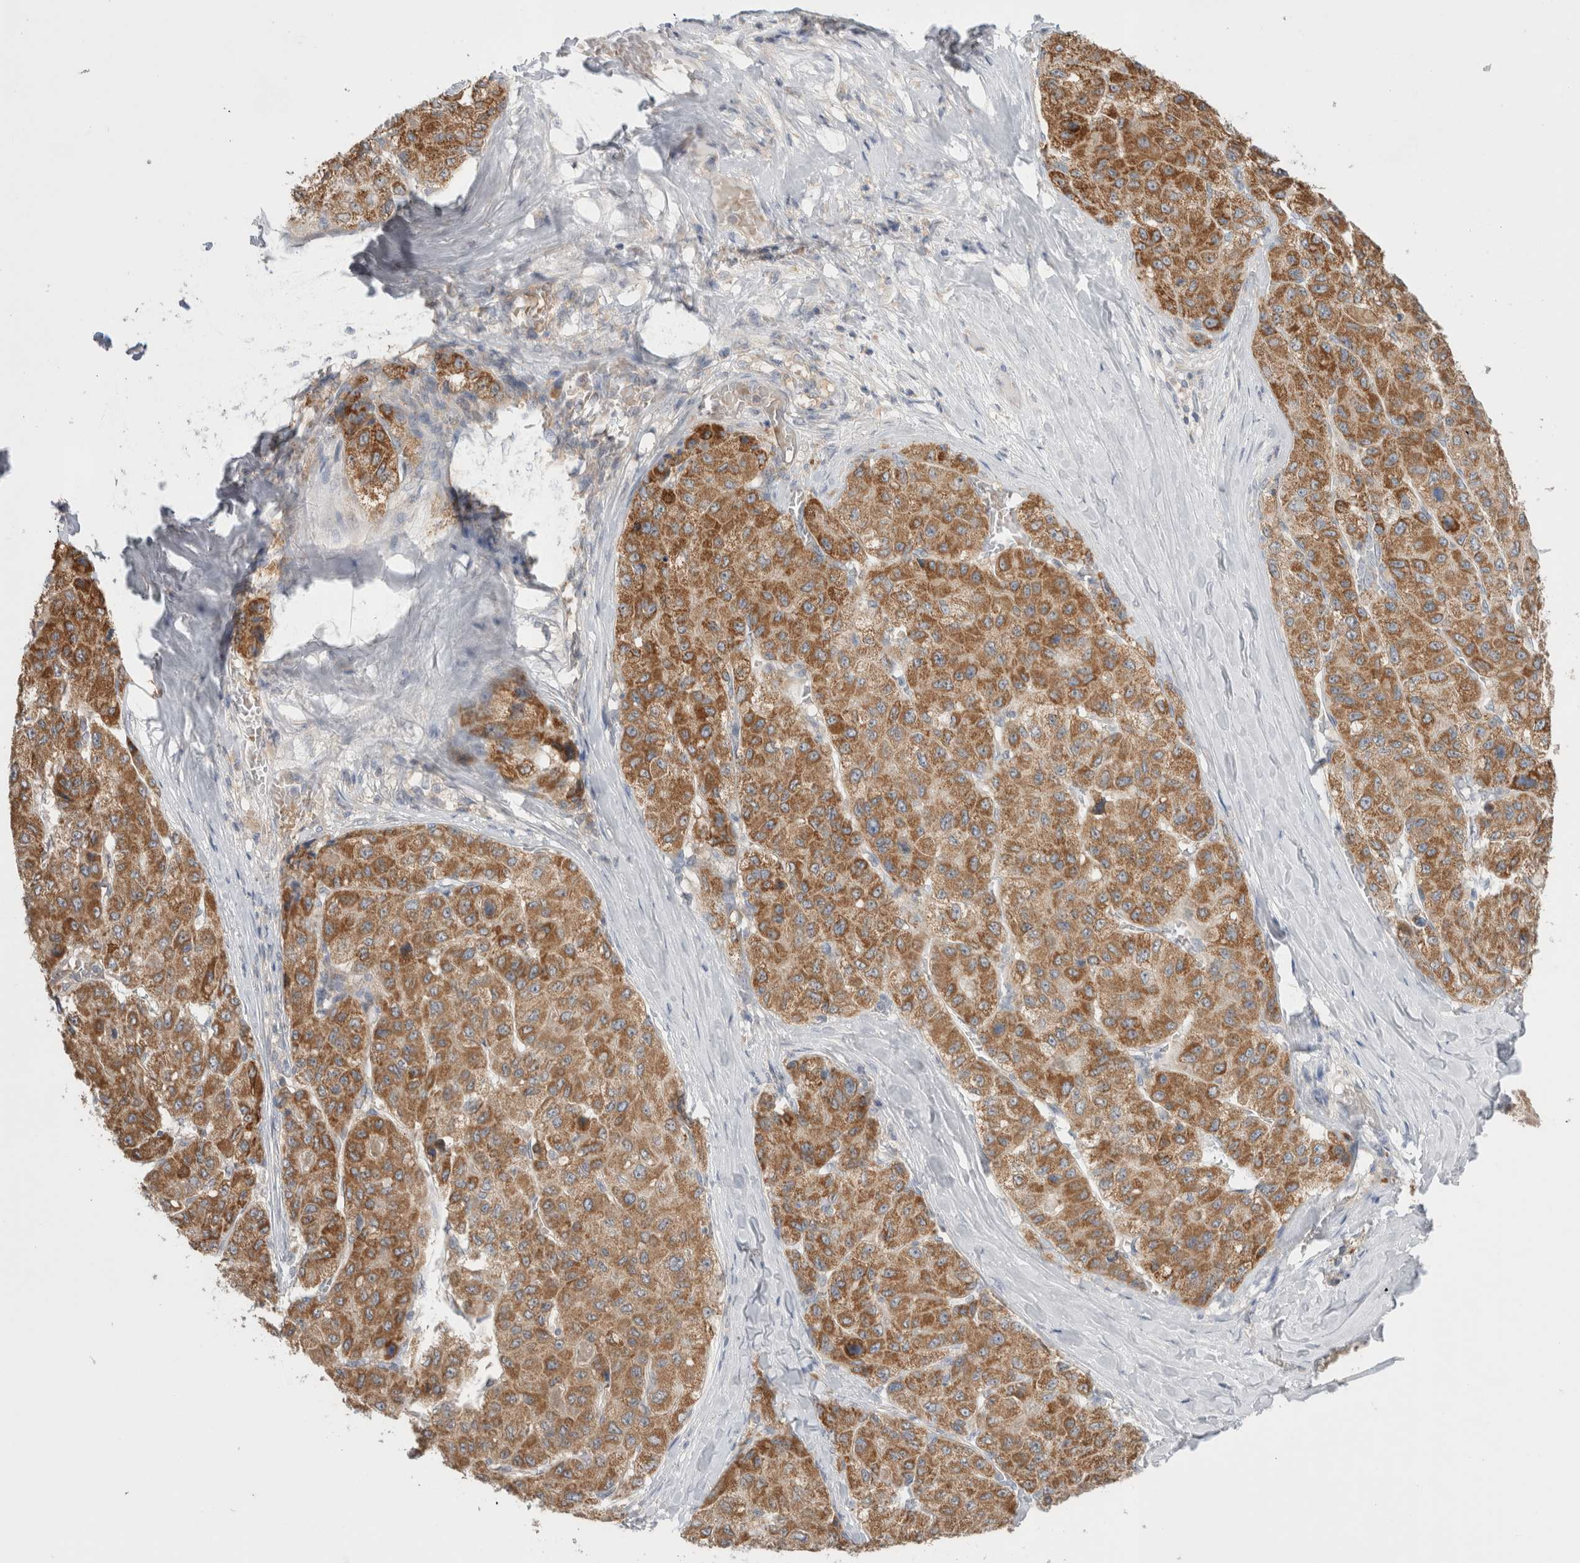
{"staining": {"intensity": "moderate", "quantity": ">75%", "location": "cytoplasmic/membranous"}, "tissue": "liver cancer", "cell_type": "Tumor cells", "image_type": "cancer", "snomed": [{"axis": "morphology", "description": "Carcinoma, Hepatocellular, NOS"}, {"axis": "topography", "description": "Liver"}], "caption": "Moderate cytoplasmic/membranous expression for a protein is identified in approximately >75% of tumor cells of hepatocellular carcinoma (liver) using immunohistochemistry (IHC).", "gene": "NDOR1", "patient": {"sex": "male", "age": 80}}